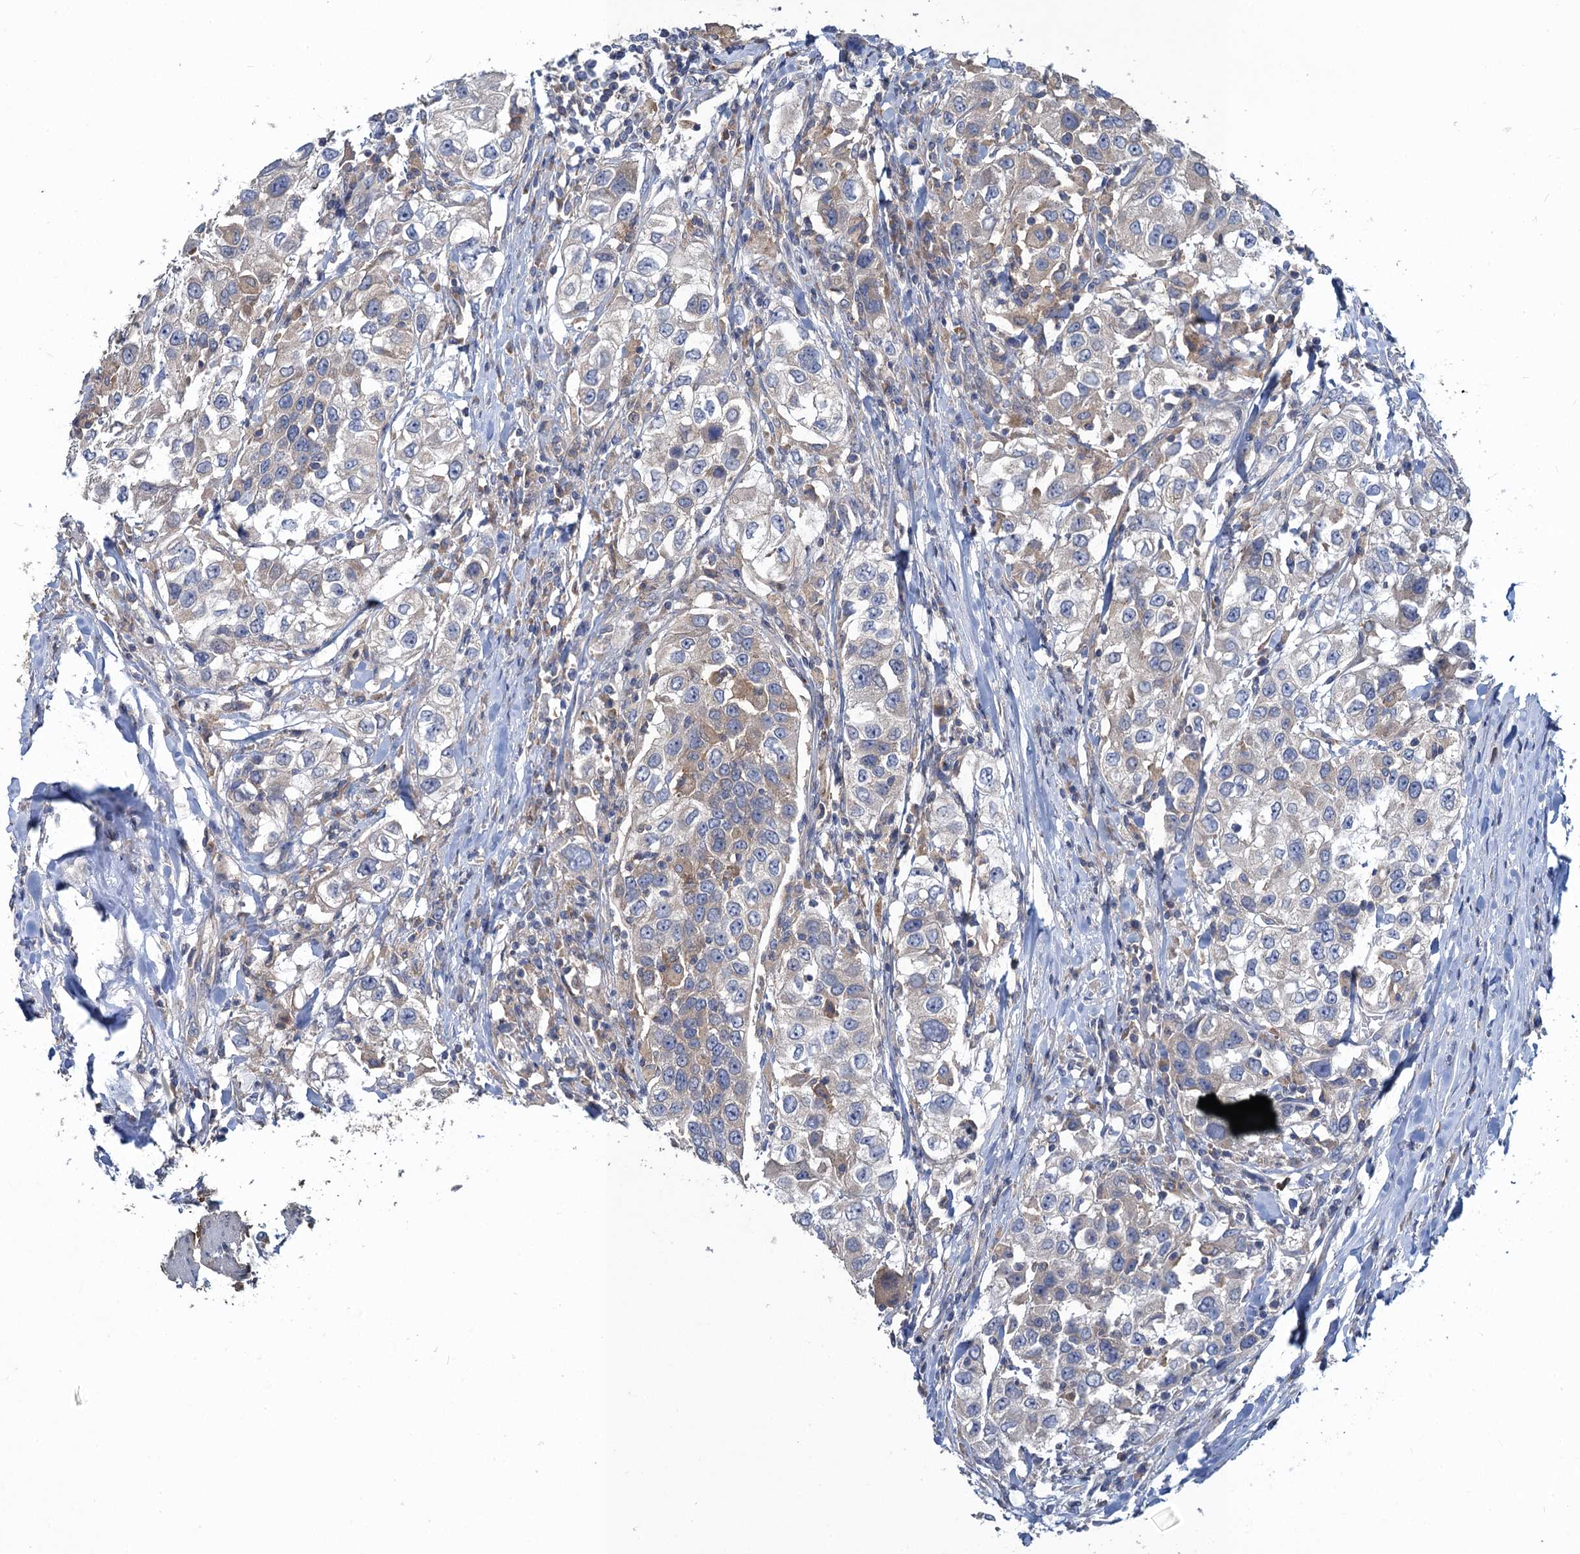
{"staining": {"intensity": "weak", "quantity": "<25%", "location": "cytoplasmic/membranous"}, "tissue": "urothelial cancer", "cell_type": "Tumor cells", "image_type": "cancer", "snomed": [{"axis": "morphology", "description": "Urothelial carcinoma, High grade"}, {"axis": "topography", "description": "Urinary bladder"}], "caption": "Photomicrograph shows no significant protein expression in tumor cells of urothelial cancer.", "gene": "SNAP29", "patient": {"sex": "female", "age": 80}}